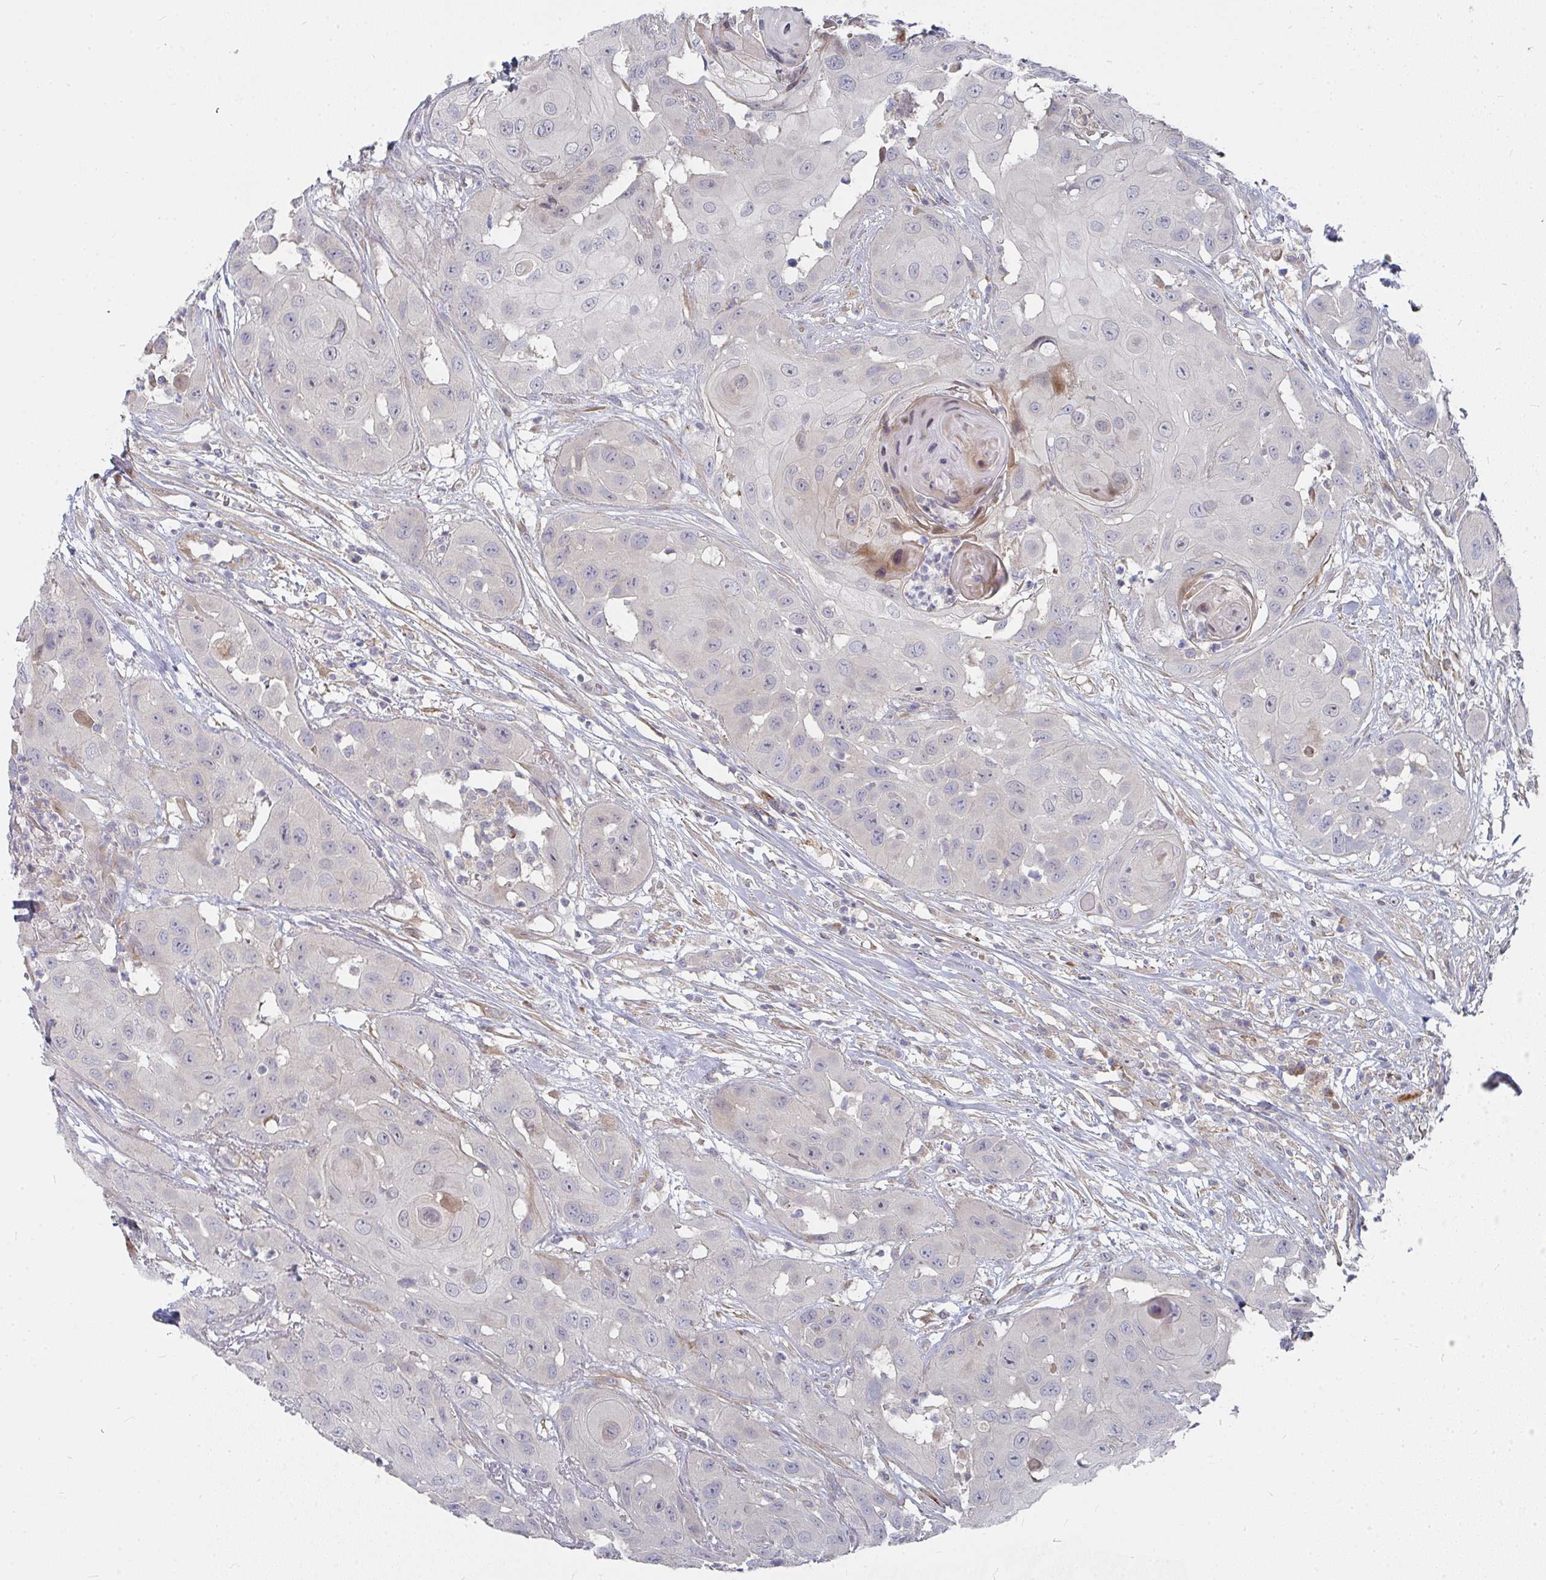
{"staining": {"intensity": "negative", "quantity": "none", "location": "none"}, "tissue": "head and neck cancer", "cell_type": "Tumor cells", "image_type": "cancer", "snomed": [{"axis": "morphology", "description": "Squamous cell carcinoma, NOS"}, {"axis": "topography", "description": "Head-Neck"}], "caption": "Head and neck cancer (squamous cell carcinoma) stained for a protein using immunohistochemistry (IHC) exhibits no staining tumor cells.", "gene": "RHEBL1", "patient": {"sex": "male", "age": 83}}